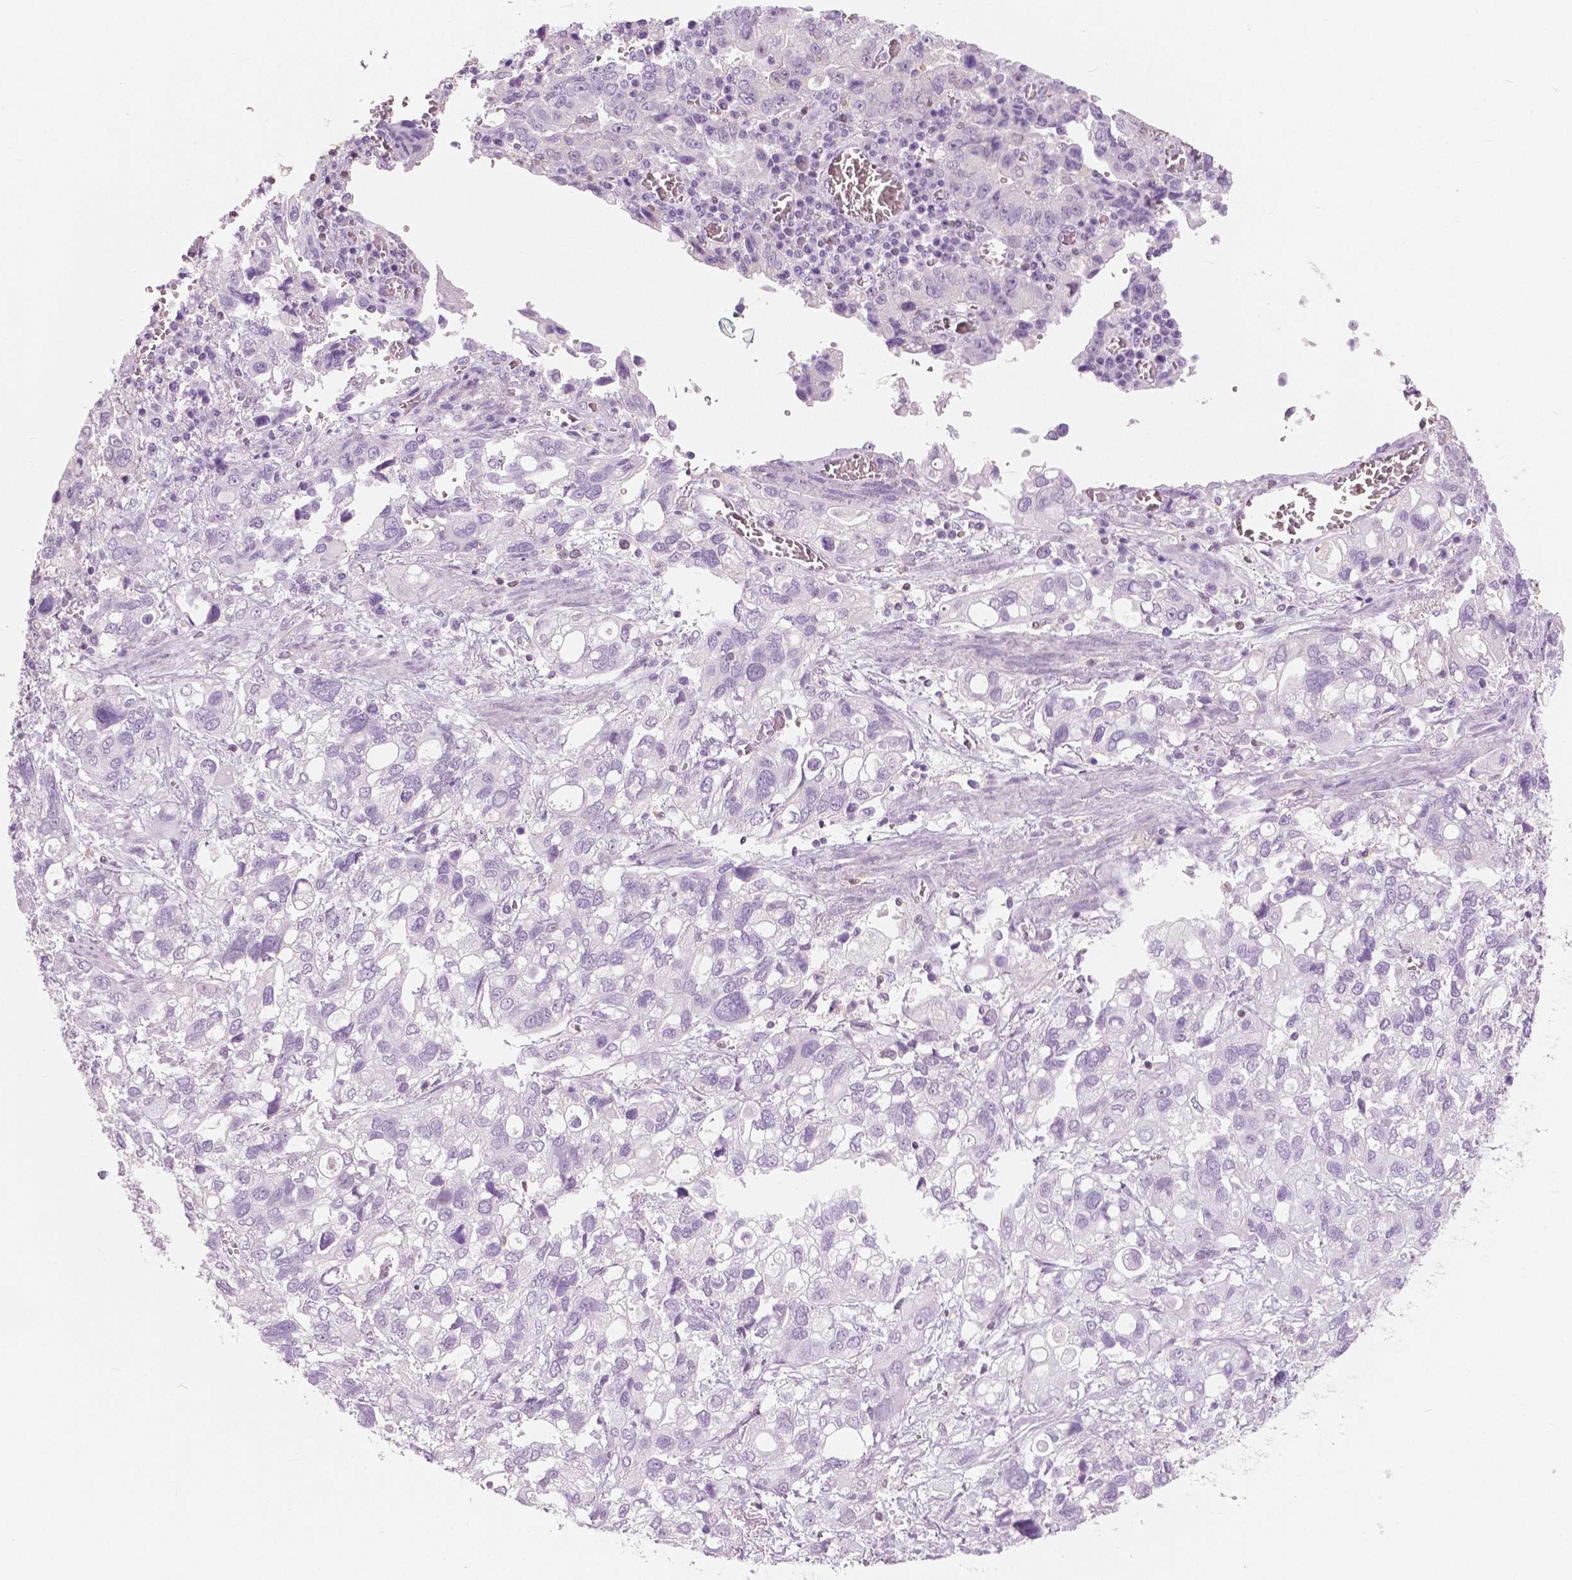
{"staining": {"intensity": "negative", "quantity": "none", "location": "none"}, "tissue": "stomach cancer", "cell_type": "Tumor cells", "image_type": "cancer", "snomed": [{"axis": "morphology", "description": "Adenocarcinoma, NOS"}, {"axis": "topography", "description": "Stomach, upper"}], "caption": "Immunohistochemistry (IHC) histopathology image of human stomach cancer stained for a protein (brown), which displays no positivity in tumor cells. The staining was performed using DAB to visualize the protein expression in brown, while the nuclei were stained in blue with hematoxylin (Magnification: 20x).", "gene": "GALM", "patient": {"sex": "female", "age": 81}}